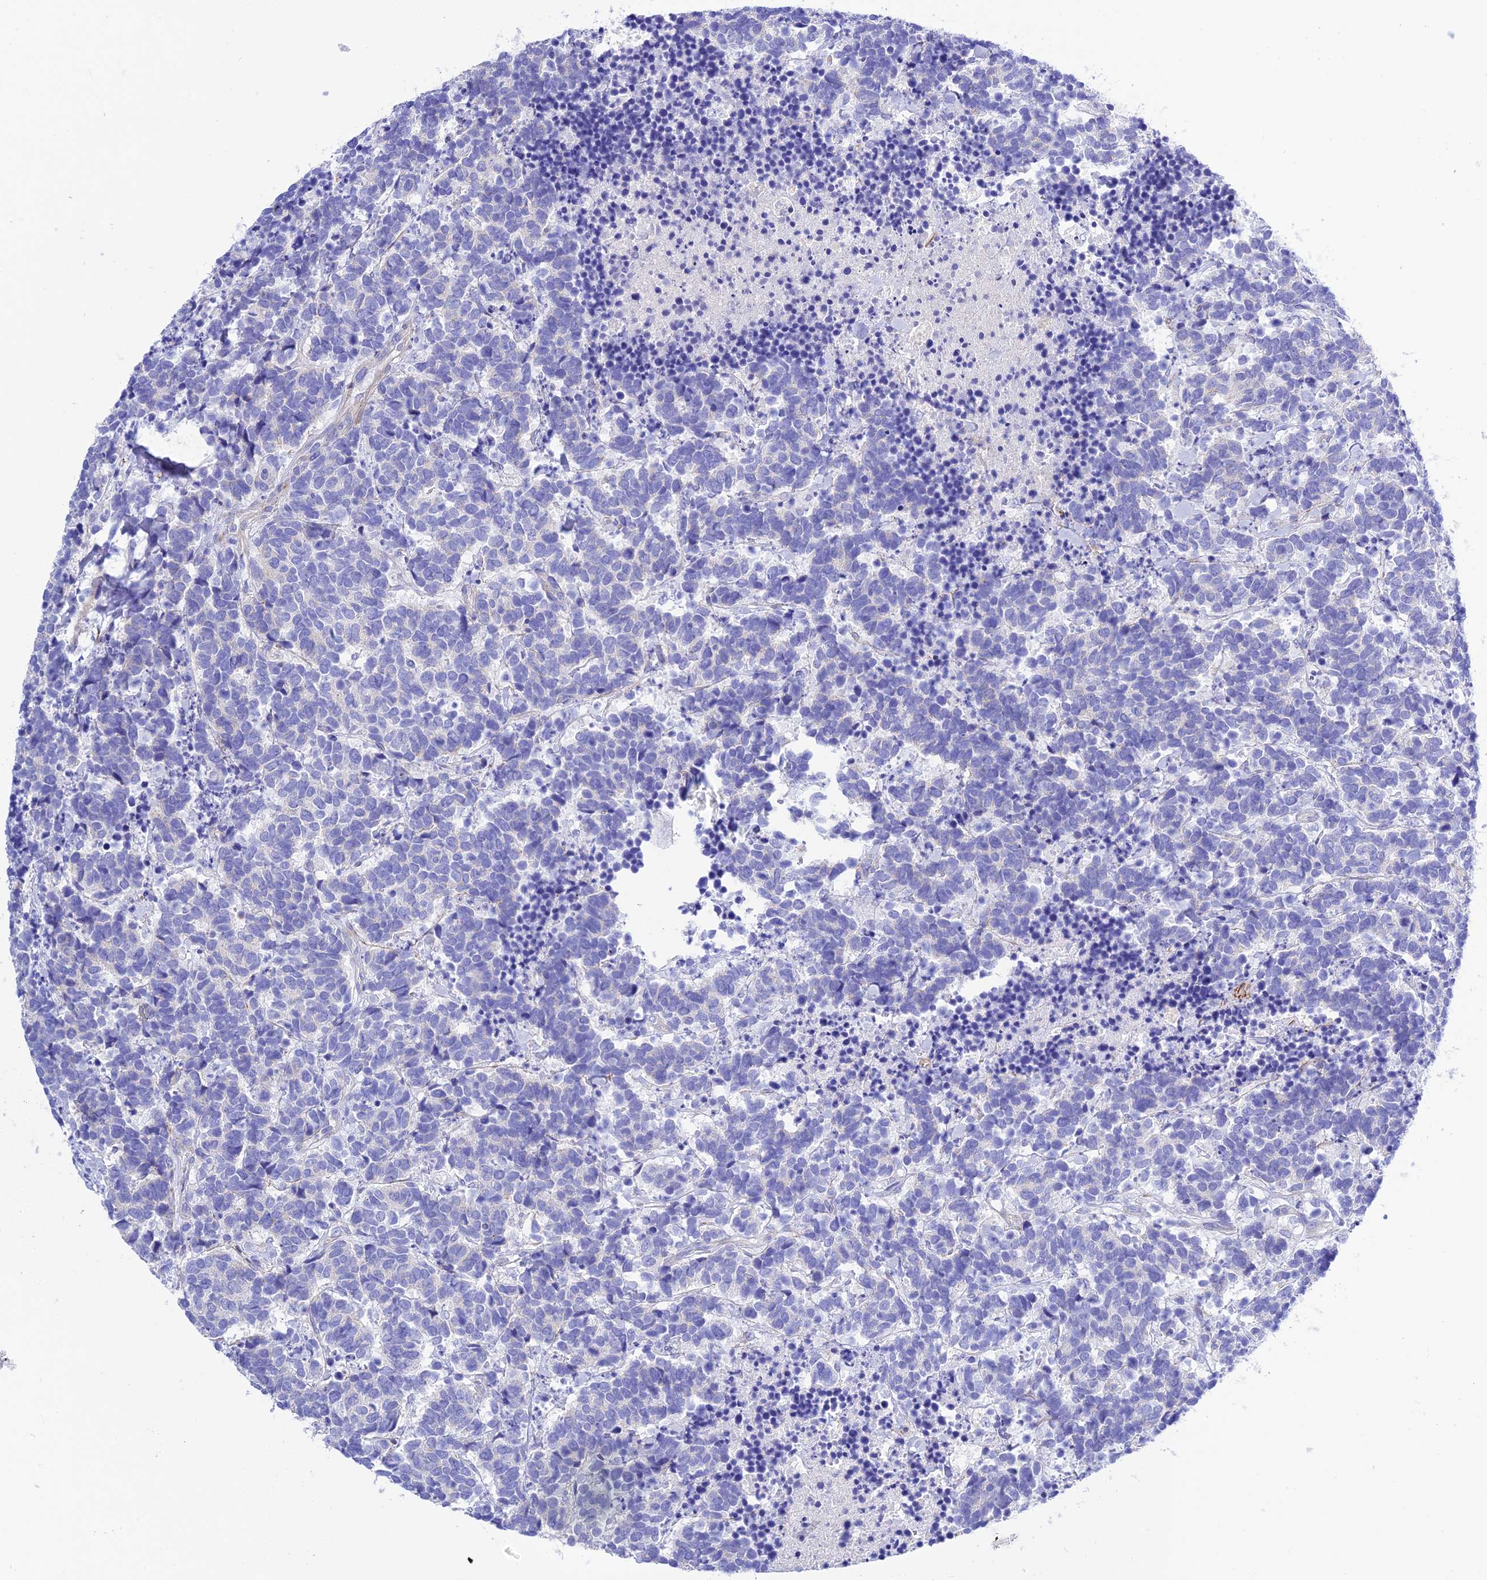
{"staining": {"intensity": "negative", "quantity": "none", "location": "none"}, "tissue": "carcinoid", "cell_type": "Tumor cells", "image_type": "cancer", "snomed": [{"axis": "morphology", "description": "Carcinoma, NOS"}, {"axis": "morphology", "description": "Carcinoid, malignant, NOS"}, {"axis": "topography", "description": "Prostate"}], "caption": "Tumor cells show no significant protein staining in carcinoid. (DAB (3,3'-diaminobenzidine) immunohistochemistry, high magnification).", "gene": "FRA10AC1", "patient": {"sex": "male", "age": 57}}